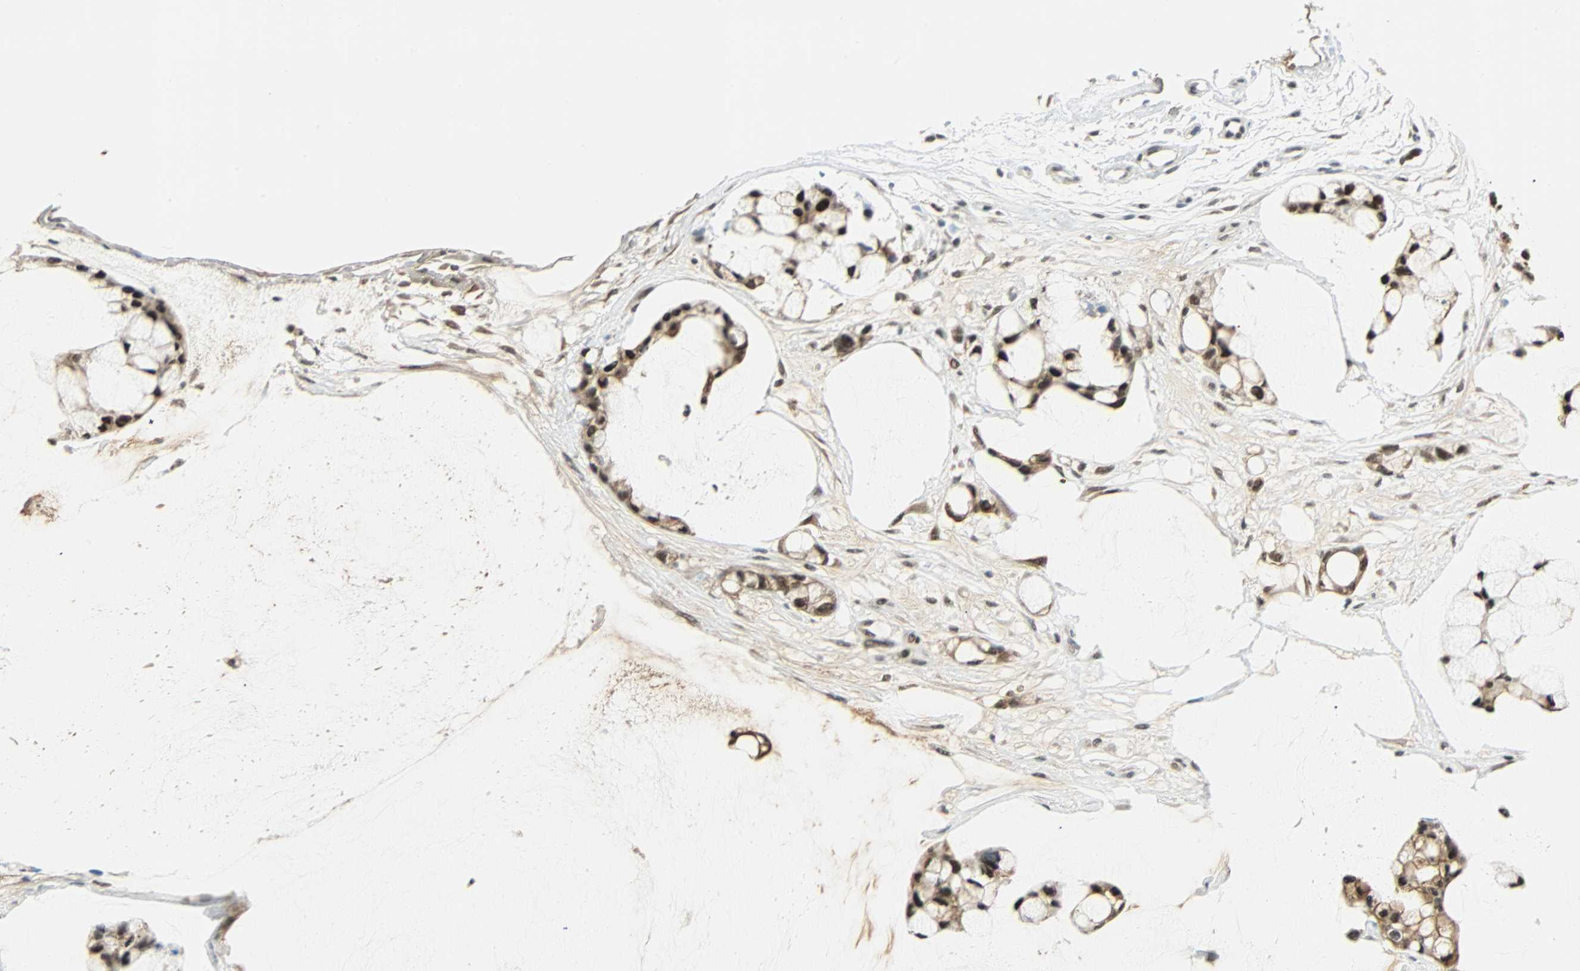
{"staining": {"intensity": "strong", "quantity": ">75%", "location": "nuclear"}, "tissue": "ovarian cancer", "cell_type": "Tumor cells", "image_type": "cancer", "snomed": [{"axis": "morphology", "description": "Cystadenocarcinoma, mucinous, NOS"}, {"axis": "topography", "description": "Ovary"}], "caption": "Mucinous cystadenocarcinoma (ovarian) tissue exhibits strong nuclear expression in approximately >75% of tumor cells, visualized by immunohistochemistry. Immunohistochemistry (ihc) stains the protein in brown and the nuclei are stained blue.", "gene": "NELFE", "patient": {"sex": "female", "age": 39}}